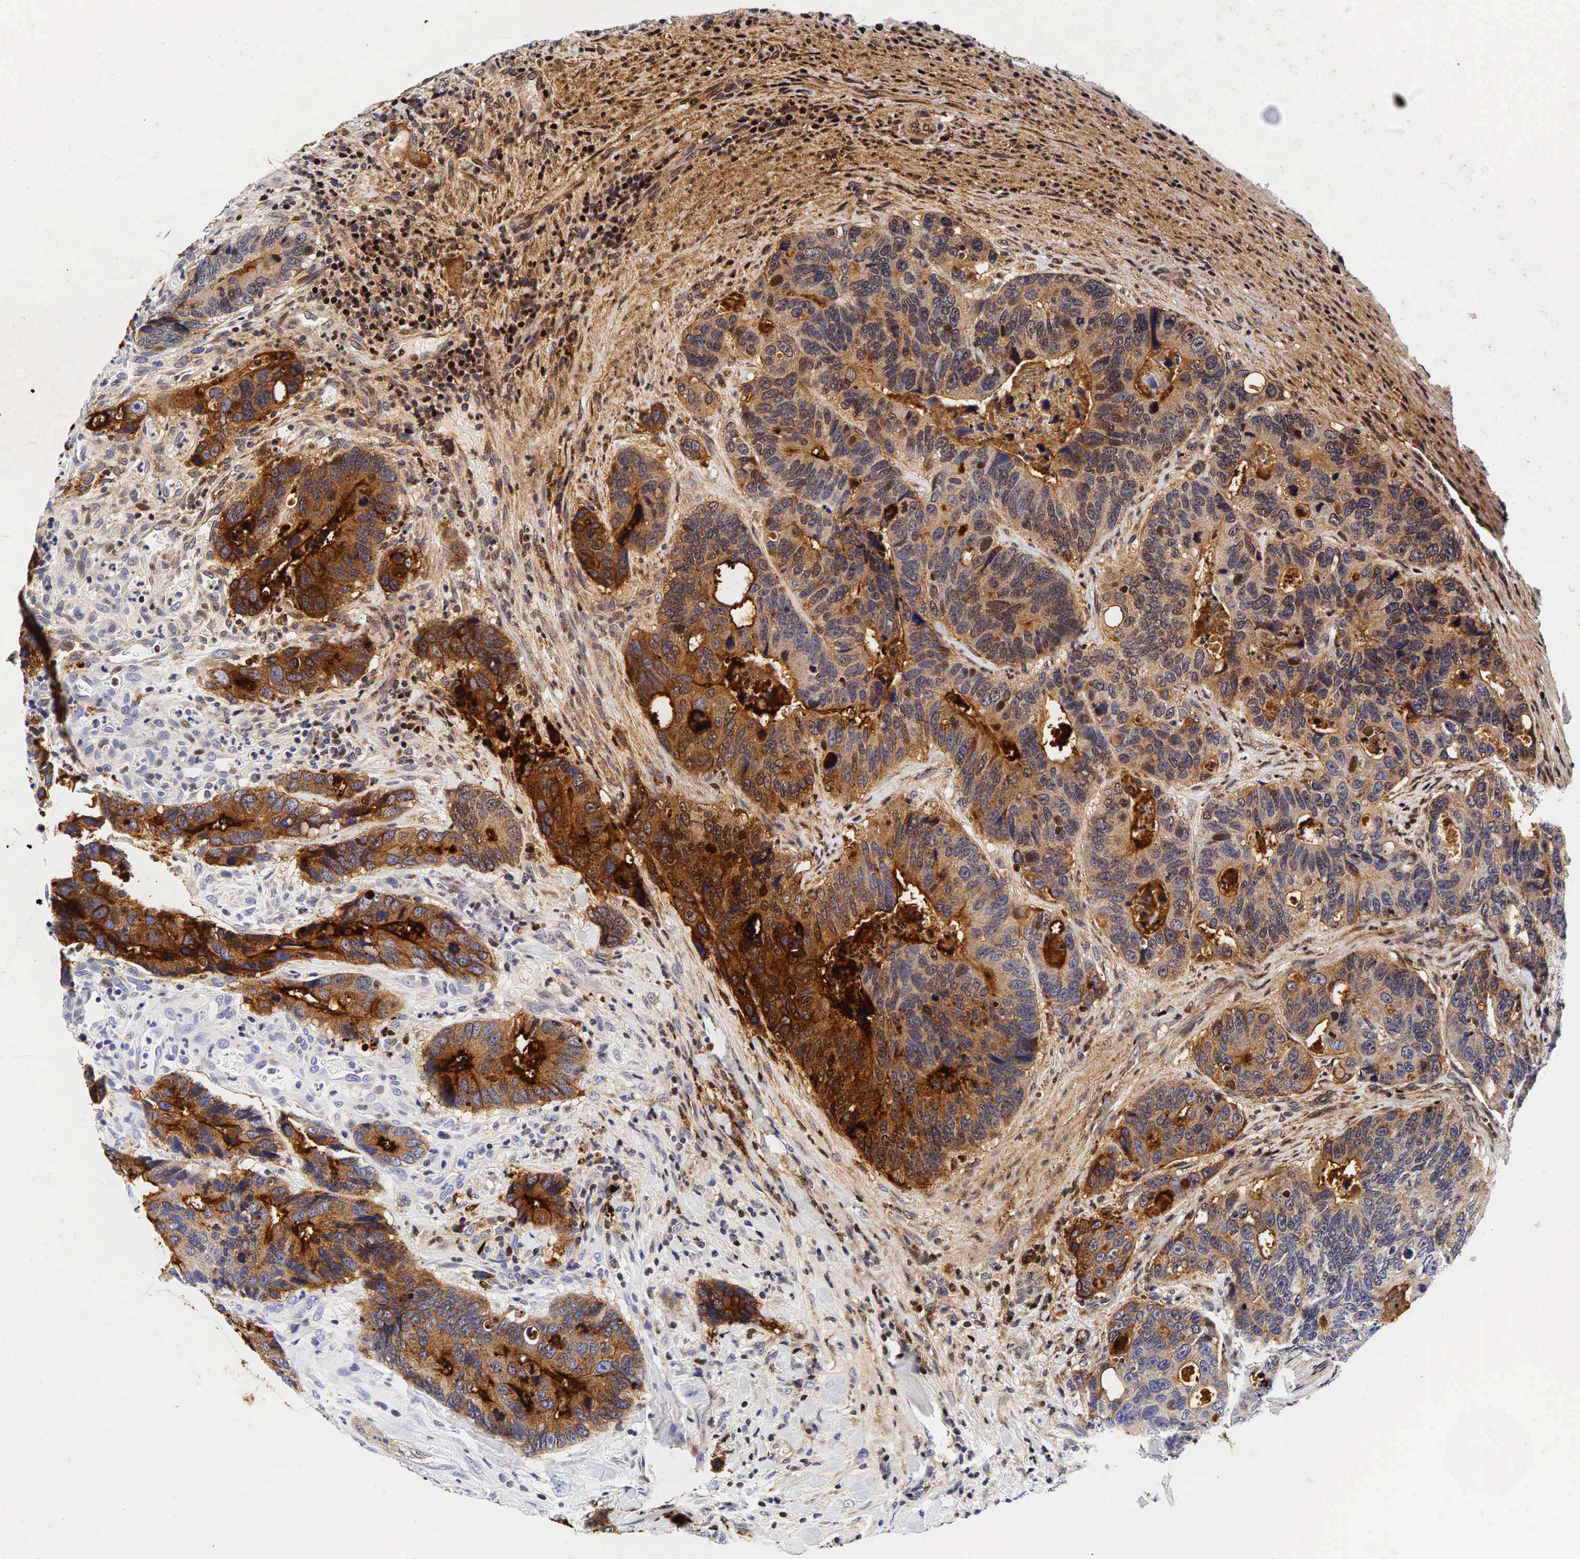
{"staining": {"intensity": "moderate", "quantity": "25%-75%", "location": "cytoplasmic/membranous"}, "tissue": "colorectal cancer", "cell_type": "Tumor cells", "image_type": "cancer", "snomed": [{"axis": "morphology", "description": "Adenocarcinoma, NOS"}, {"axis": "topography", "description": "Colon"}], "caption": "Moderate cytoplasmic/membranous expression is present in about 25%-75% of tumor cells in colorectal cancer (adenocarcinoma).", "gene": "CEACAM5", "patient": {"sex": "male", "age": 56}}